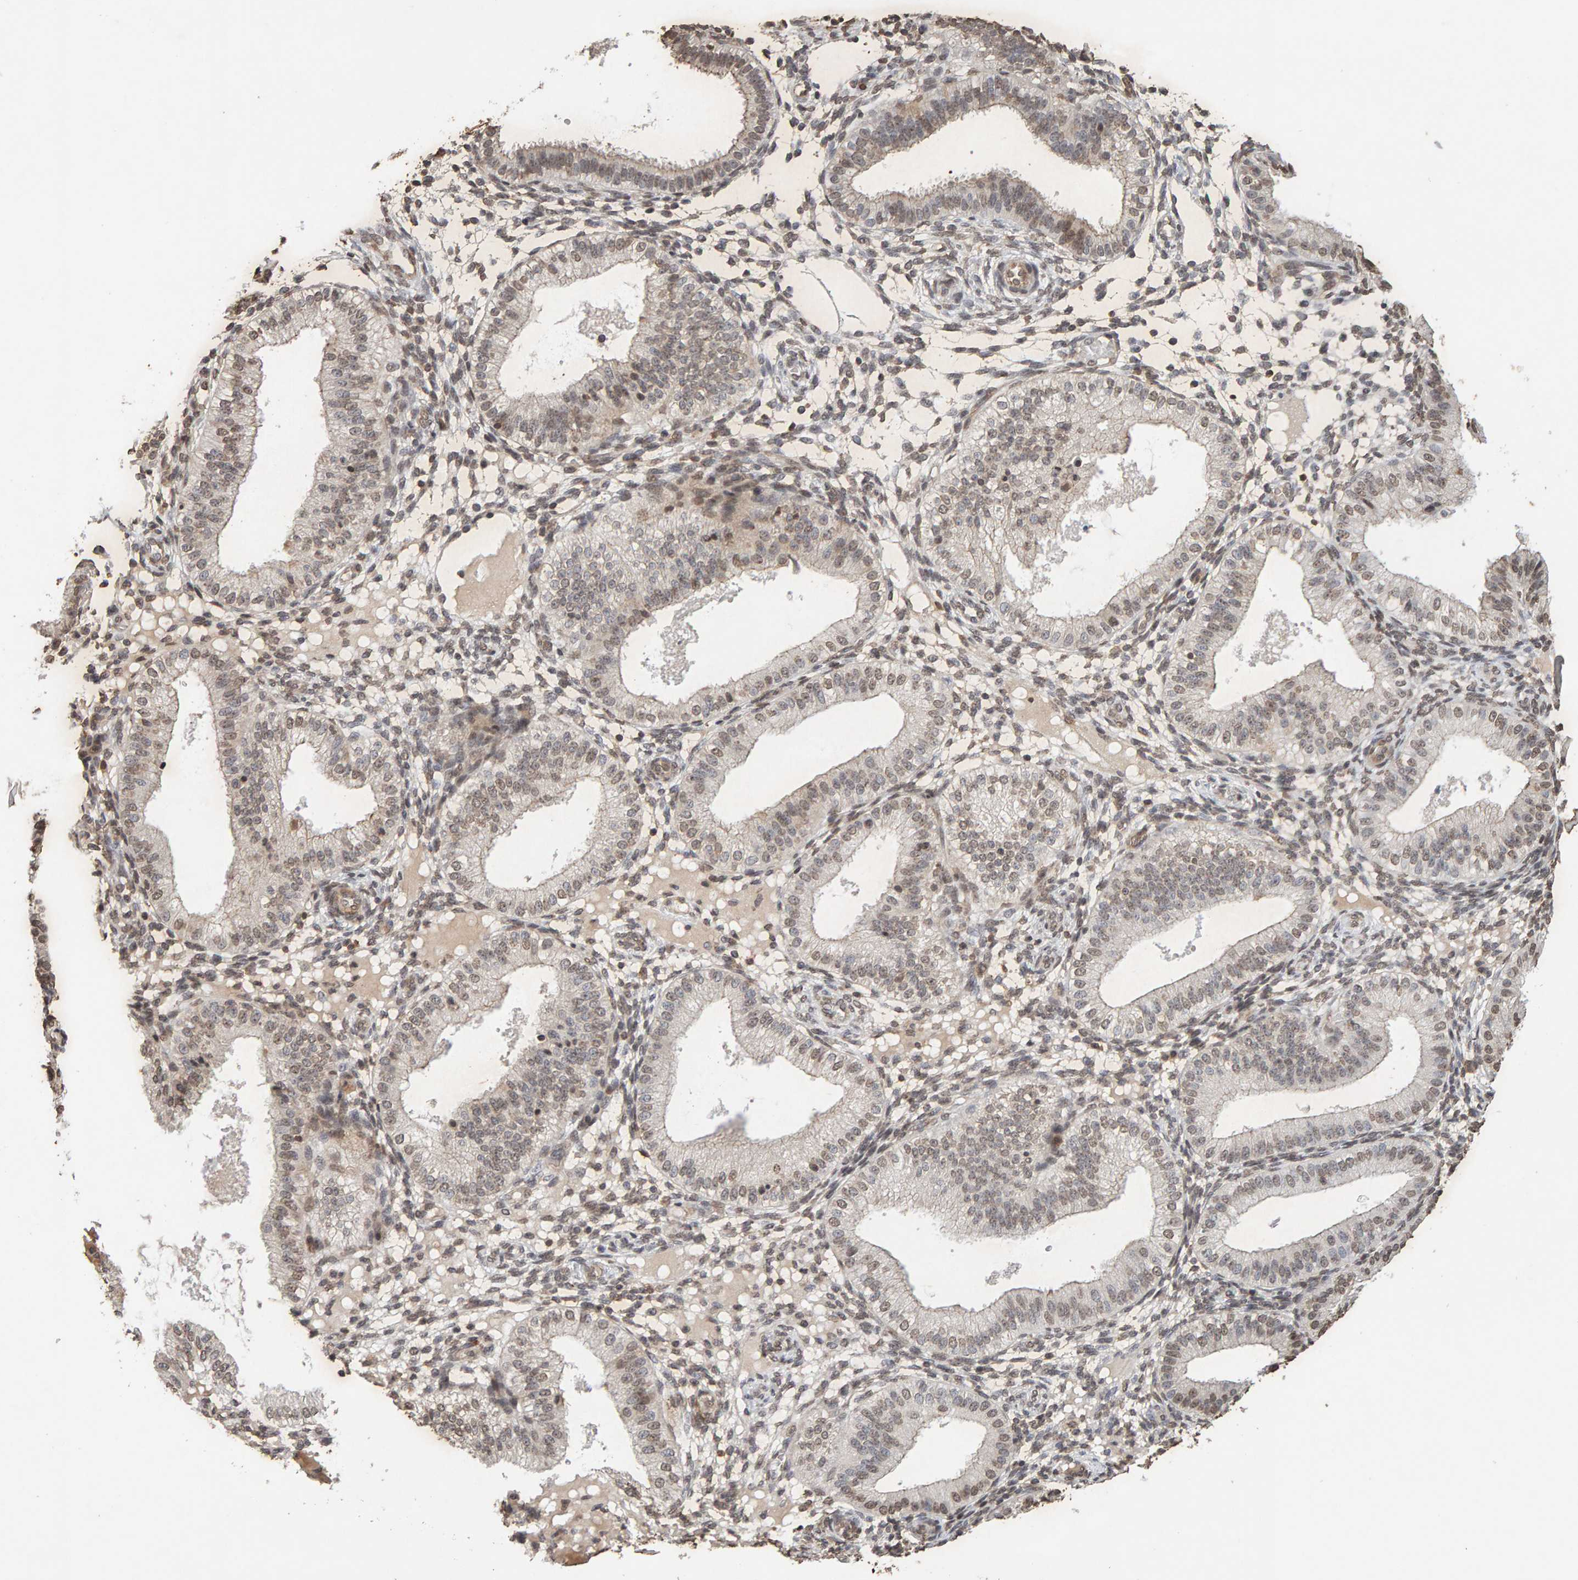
{"staining": {"intensity": "weak", "quantity": ">75%", "location": "nuclear"}, "tissue": "endometrium", "cell_type": "Cells in endometrial stroma", "image_type": "normal", "snomed": [{"axis": "morphology", "description": "Normal tissue, NOS"}, {"axis": "topography", "description": "Endometrium"}], "caption": "Protein analysis of normal endometrium displays weak nuclear staining in approximately >75% of cells in endometrial stroma. (DAB (3,3'-diaminobenzidine) IHC, brown staining for protein, blue staining for nuclei).", "gene": "DNAJB5", "patient": {"sex": "female", "age": 39}}